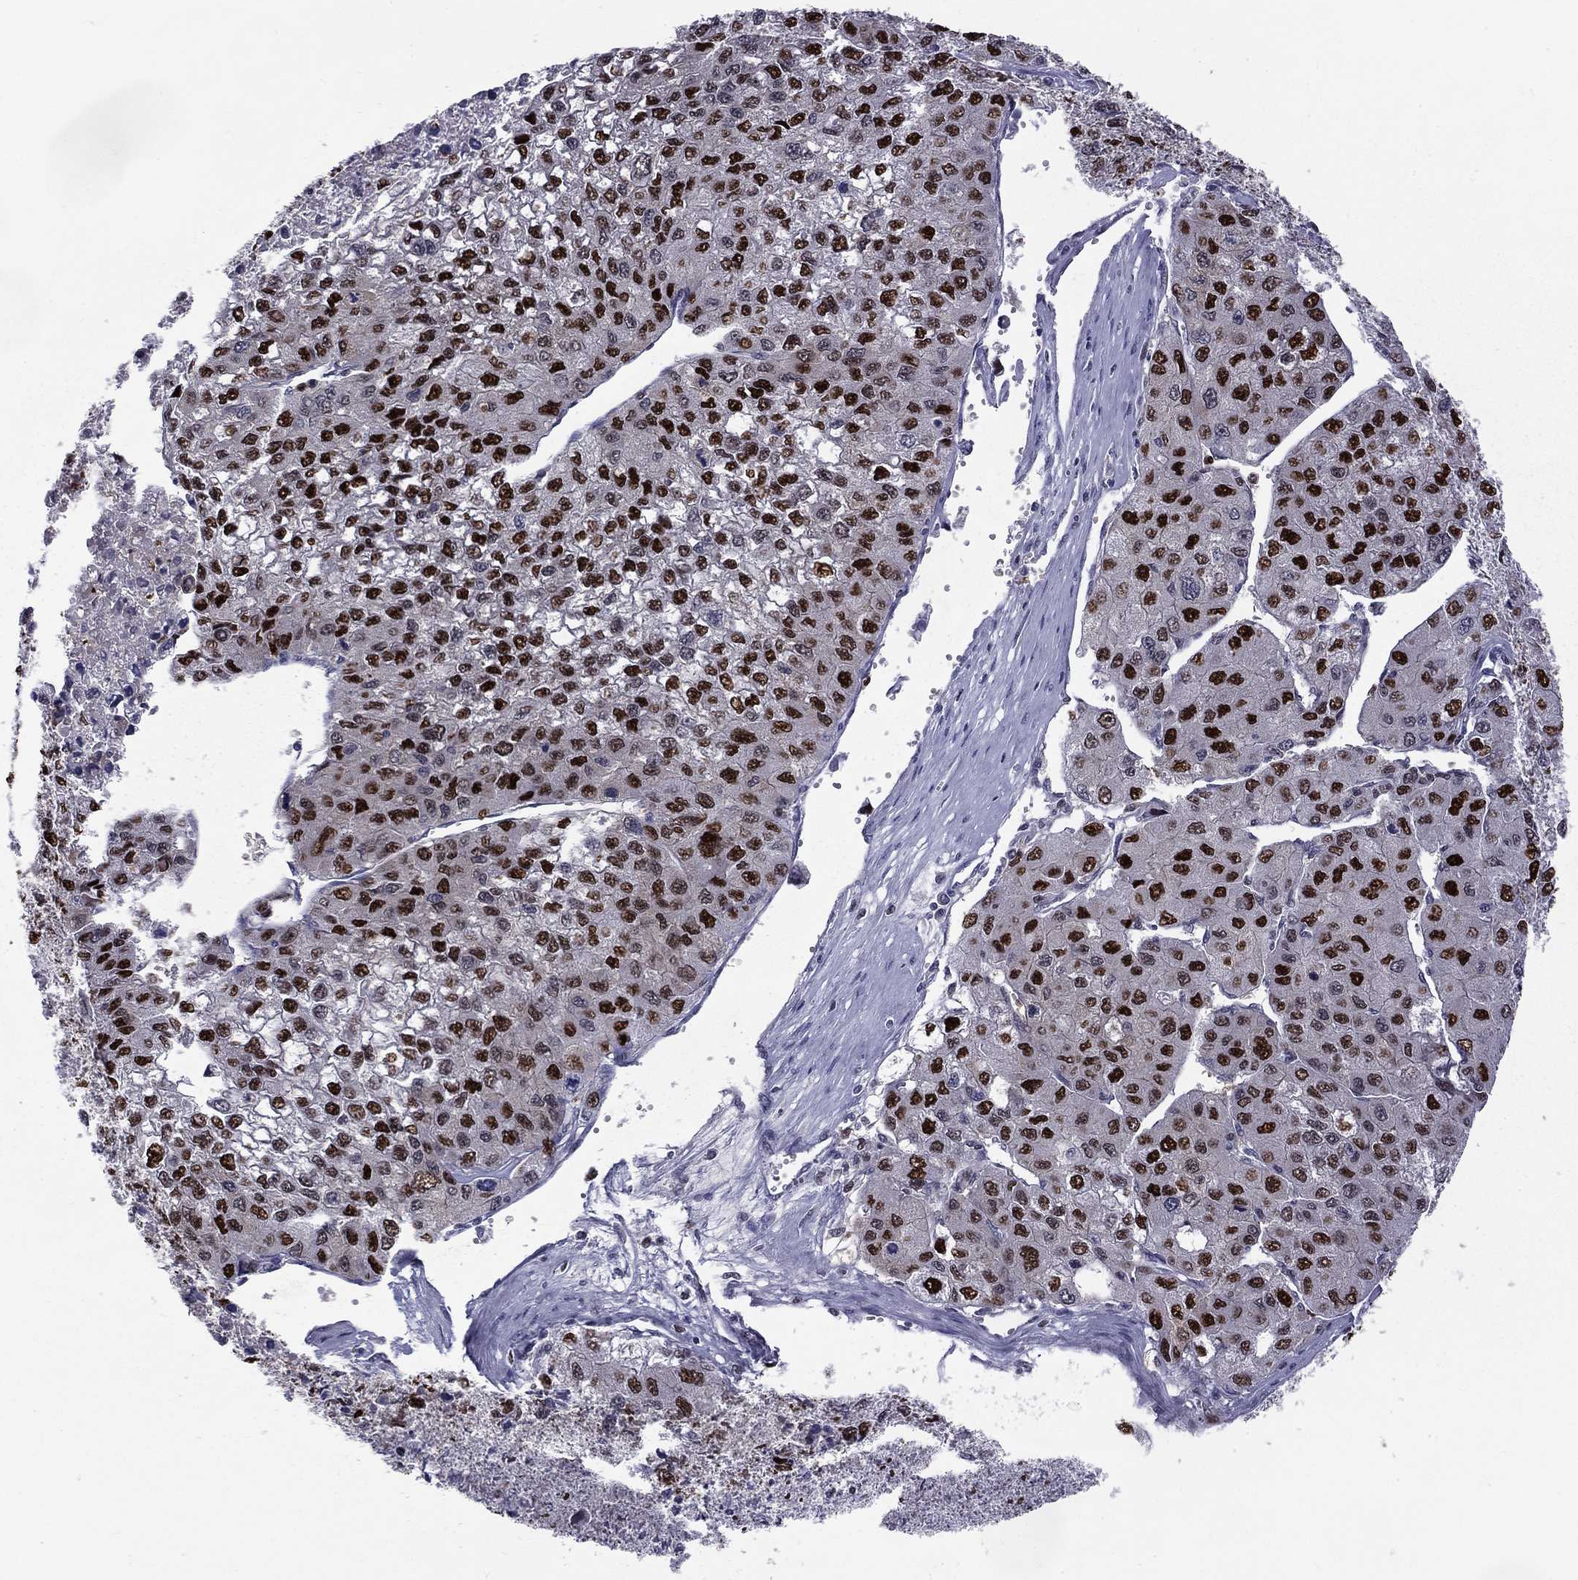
{"staining": {"intensity": "strong", "quantity": ">75%", "location": "nuclear"}, "tissue": "liver cancer", "cell_type": "Tumor cells", "image_type": "cancer", "snomed": [{"axis": "morphology", "description": "Carcinoma, Hepatocellular, NOS"}, {"axis": "topography", "description": "Liver"}], "caption": "Immunohistochemistry (IHC) image of human liver cancer (hepatocellular carcinoma) stained for a protein (brown), which demonstrates high levels of strong nuclear staining in about >75% of tumor cells.", "gene": "PCGF3", "patient": {"sex": "female", "age": 66}}